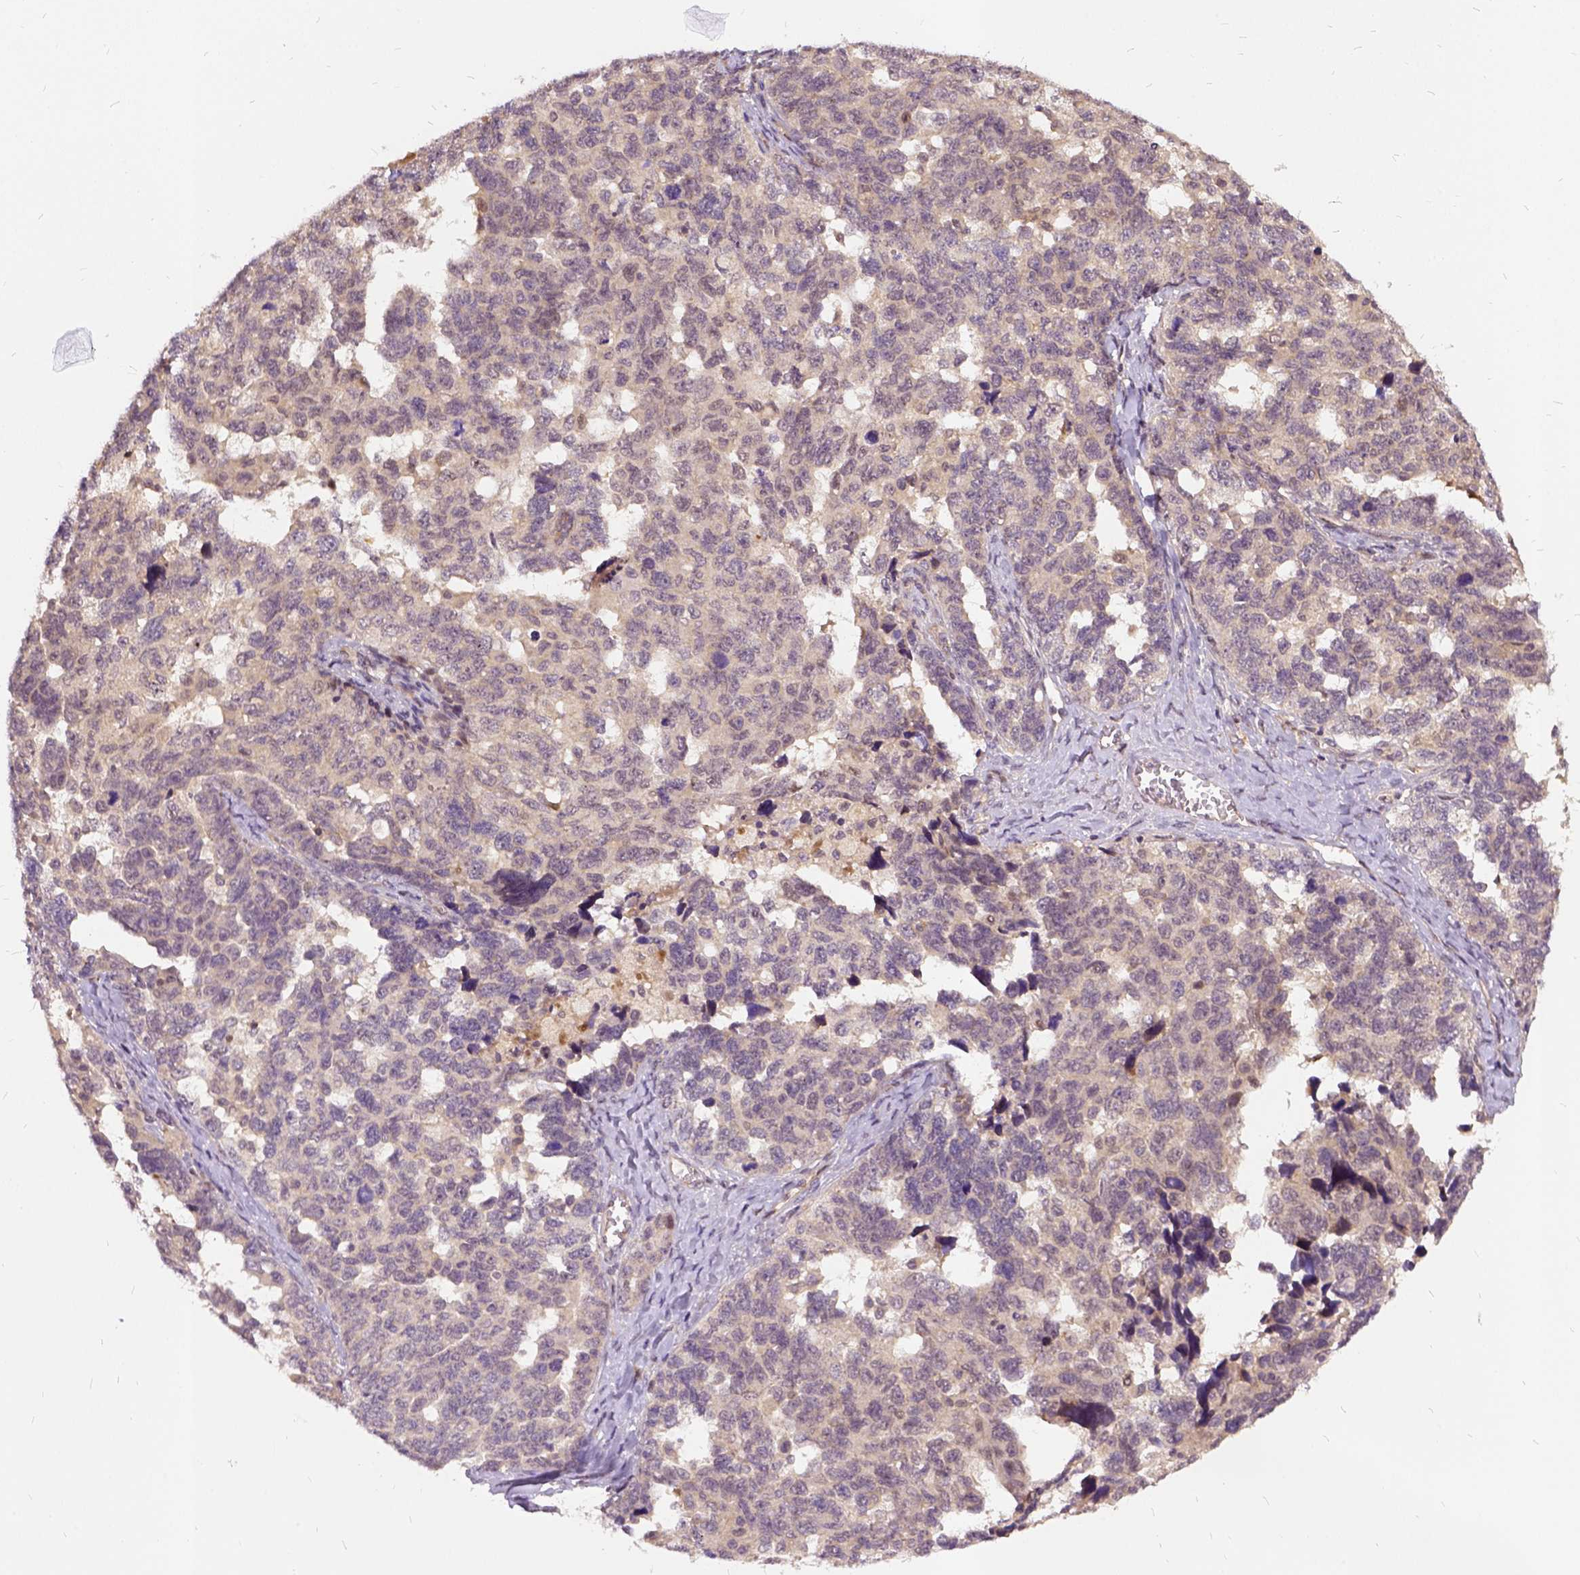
{"staining": {"intensity": "negative", "quantity": "none", "location": "none"}, "tissue": "ovarian cancer", "cell_type": "Tumor cells", "image_type": "cancer", "snomed": [{"axis": "morphology", "description": "Cystadenocarcinoma, serous, NOS"}, {"axis": "topography", "description": "Ovary"}], "caption": "Tumor cells are negative for protein expression in human ovarian serous cystadenocarcinoma.", "gene": "ILRUN", "patient": {"sex": "female", "age": 69}}